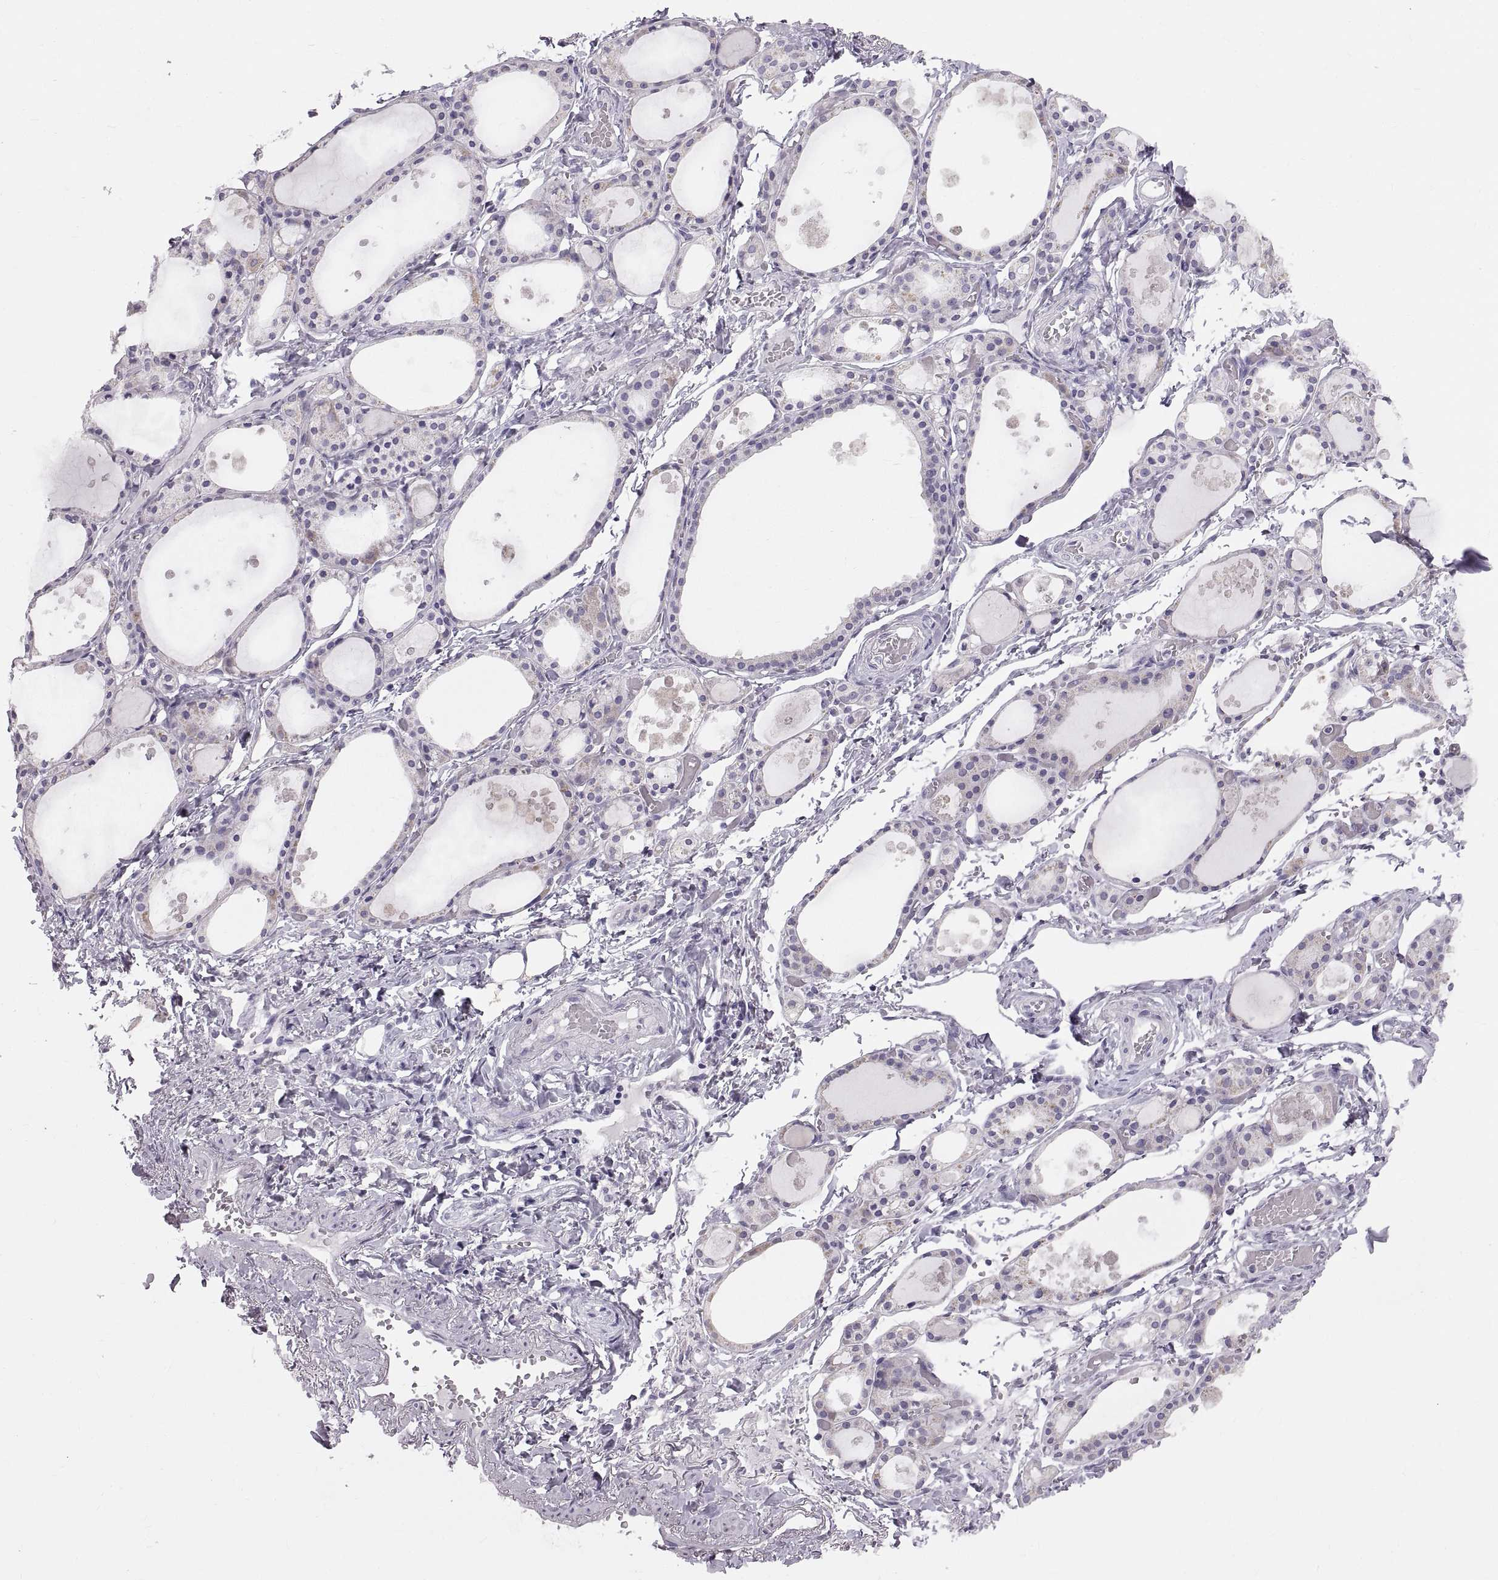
{"staining": {"intensity": "negative", "quantity": "none", "location": "none"}, "tissue": "thyroid gland", "cell_type": "Glandular cells", "image_type": "normal", "snomed": [{"axis": "morphology", "description": "Normal tissue, NOS"}, {"axis": "topography", "description": "Thyroid gland"}], "caption": "A photomicrograph of thyroid gland stained for a protein demonstrates no brown staining in glandular cells.", "gene": "WBP2NL", "patient": {"sex": "male", "age": 68}}